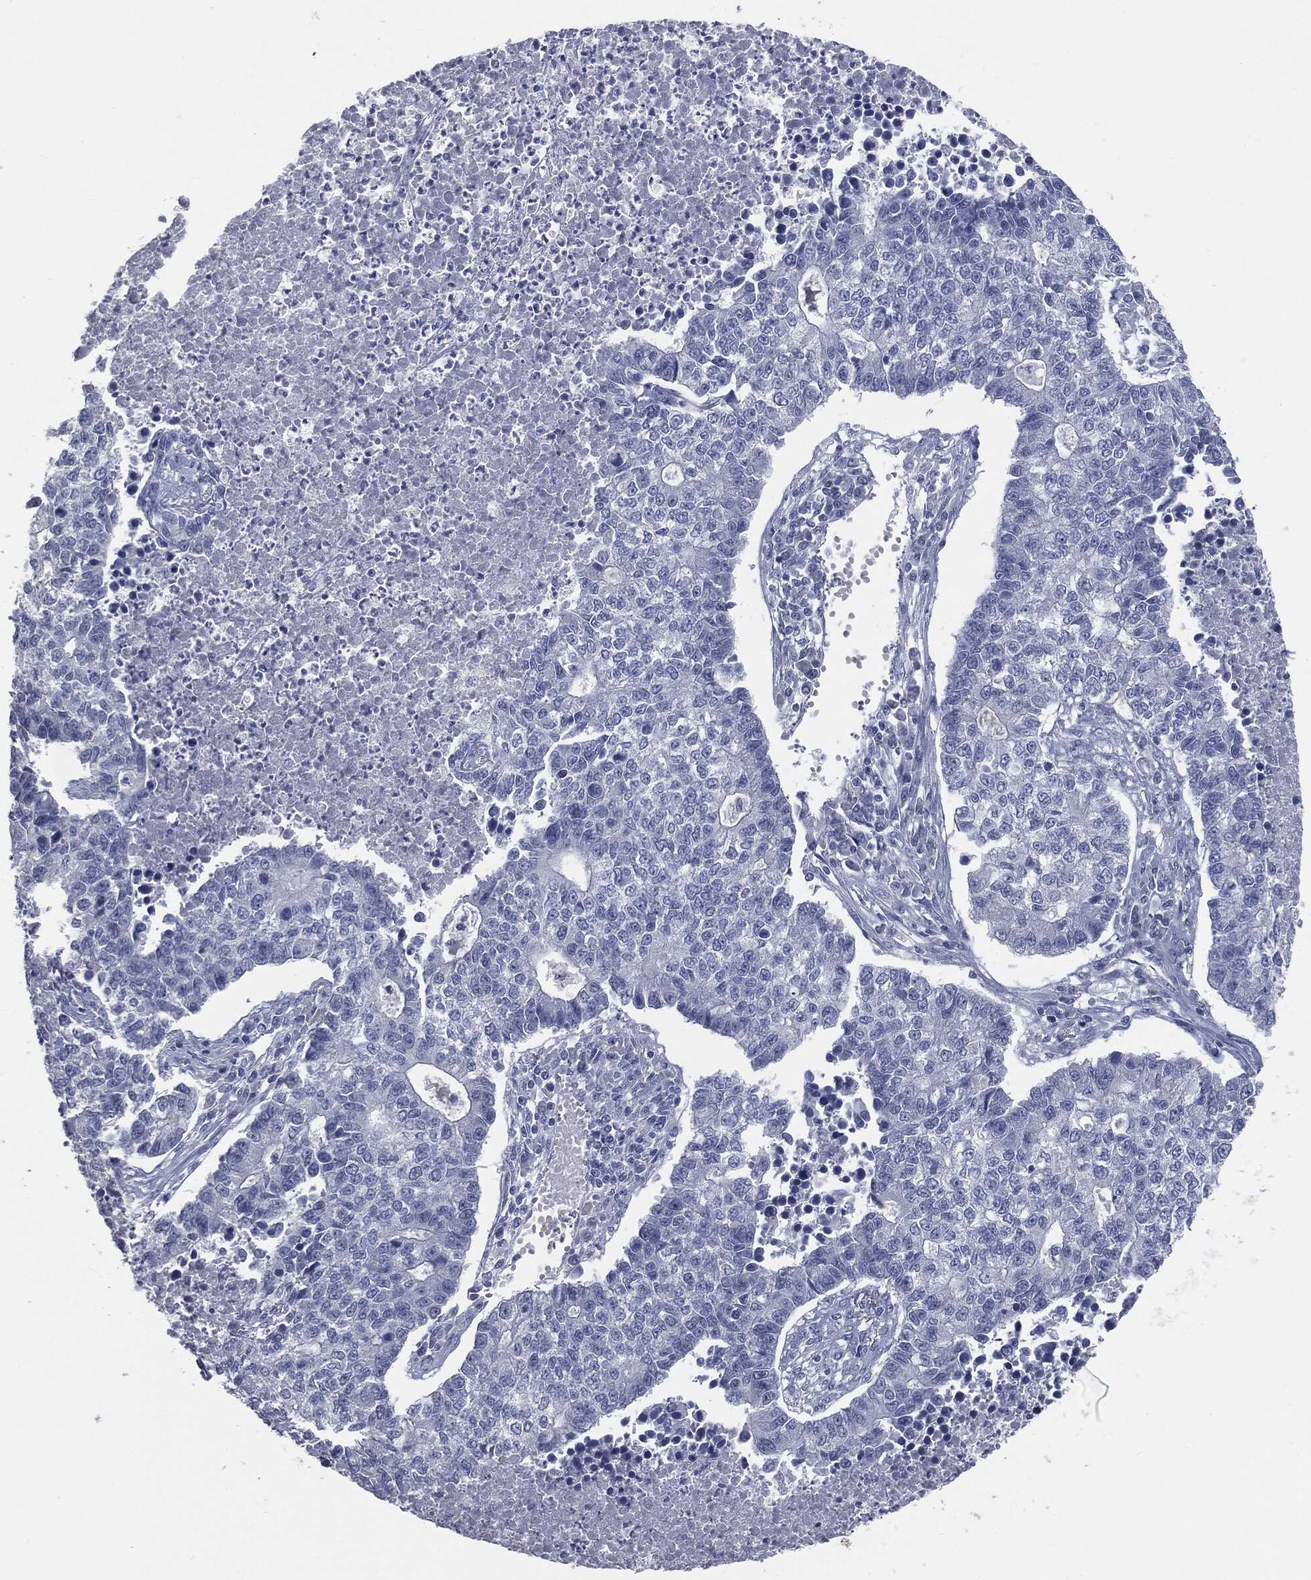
{"staining": {"intensity": "negative", "quantity": "none", "location": "none"}, "tissue": "lung cancer", "cell_type": "Tumor cells", "image_type": "cancer", "snomed": [{"axis": "morphology", "description": "Adenocarcinoma, NOS"}, {"axis": "topography", "description": "Lung"}], "caption": "Histopathology image shows no significant protein expression in tumor cells of lung adenocarcinoma.", "gene": "PRAME", "patient": {"sex": "male", "age": 57}}